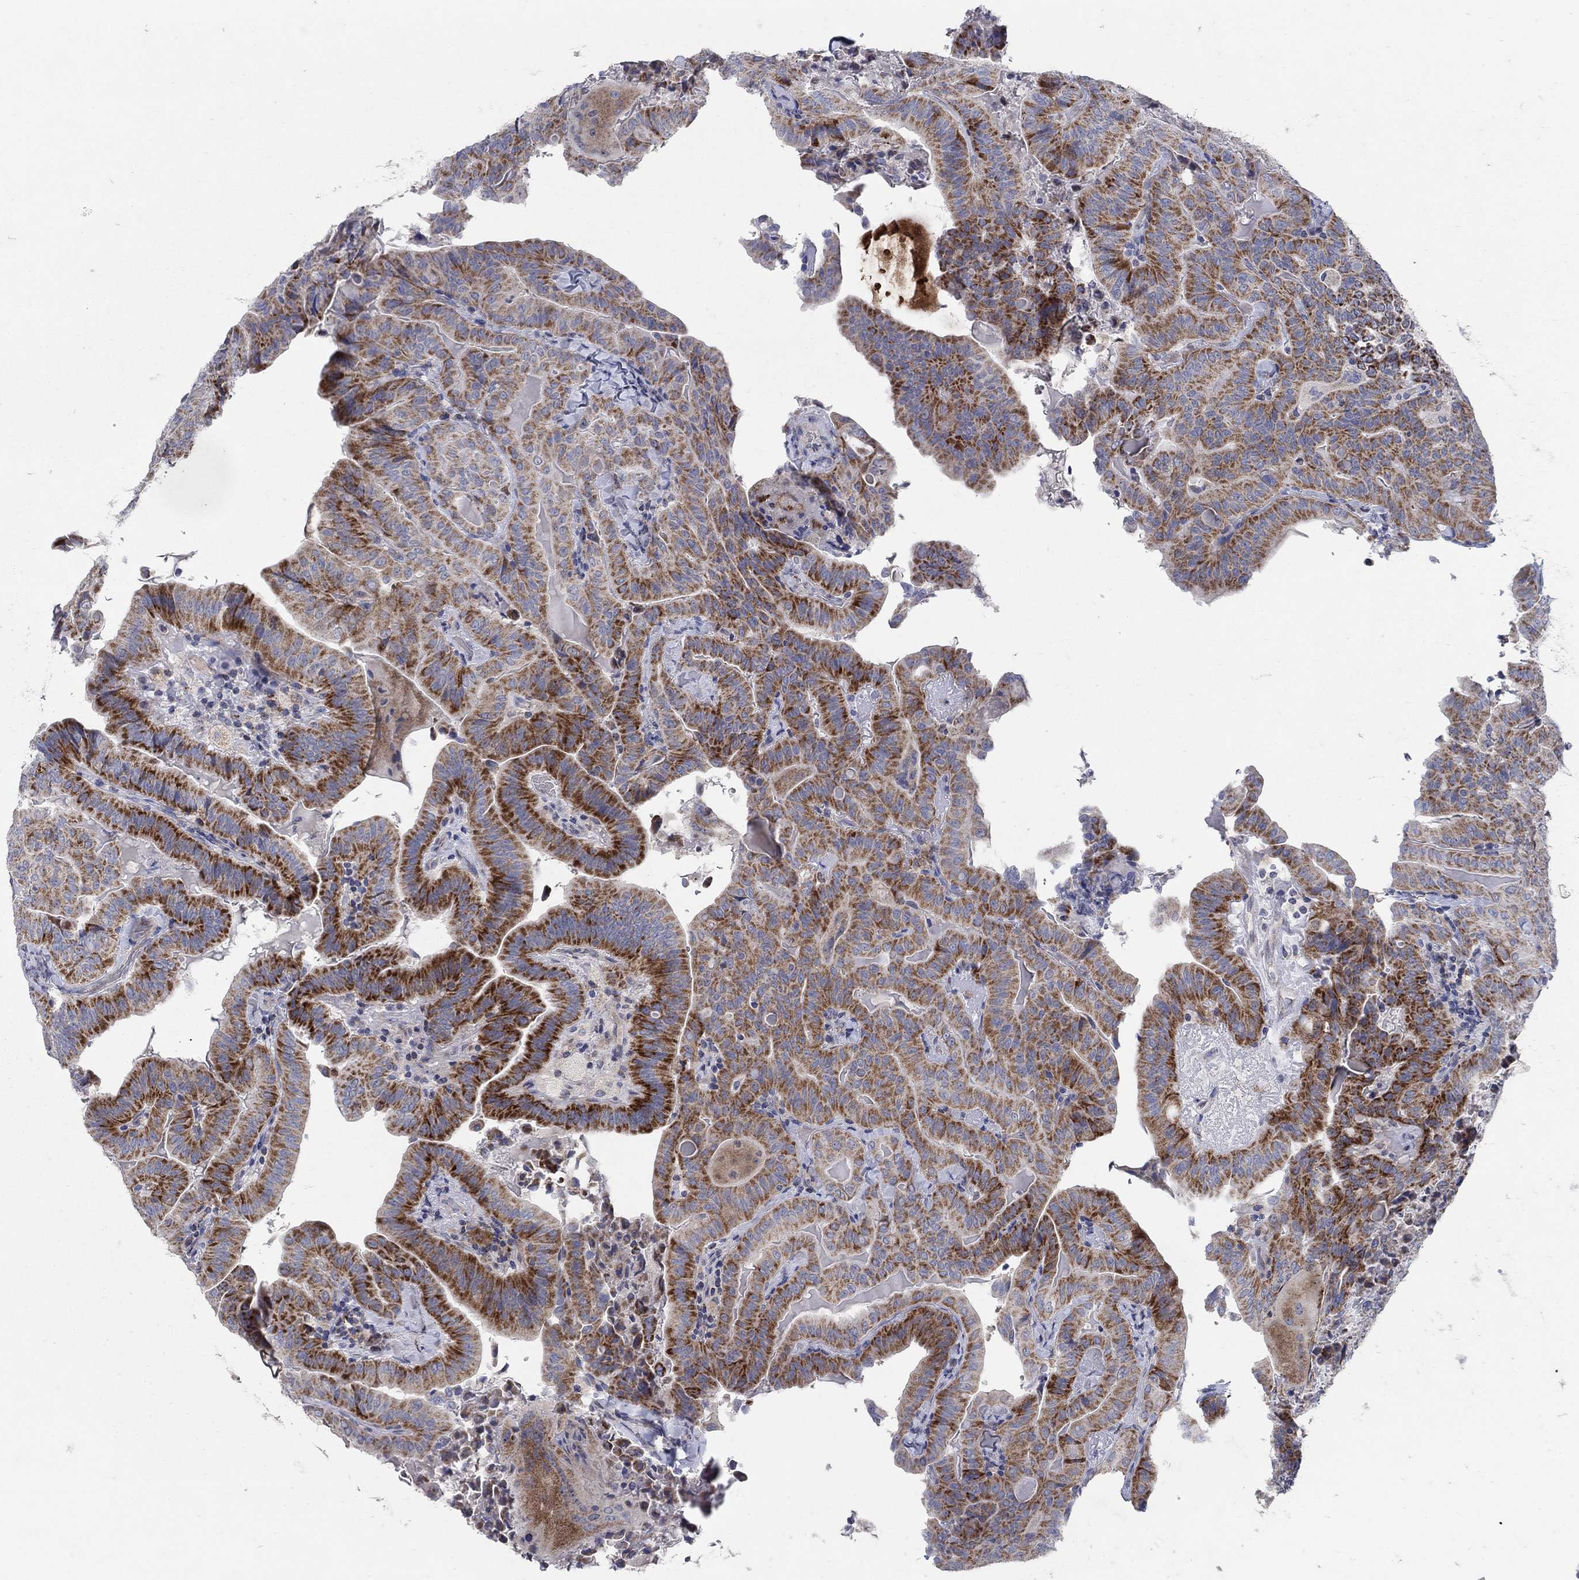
{"staining": {"intensity": "strong", "quantity": "25%-75%", "location": "cytoplasmic/membranous"}, "tissue": "thyroid cancer", "cell_type": "Tumor cells", "image_type": "cancer", "snomed": [{"axis": "morphology", "description": "Papillary adenocarcinoma, NOS"}, {"axis": "topography", "description": "Thyroid gland"}], "caption": "There is high levels of strong cytoplasmic/membranous staining in tumor cells of papillary adenocarcinoma (thyroid), as demonstrated by immunohistochemical staining (brown color).", "gene": "HMX2", "patient": {"sex": "female", "age": 68}}